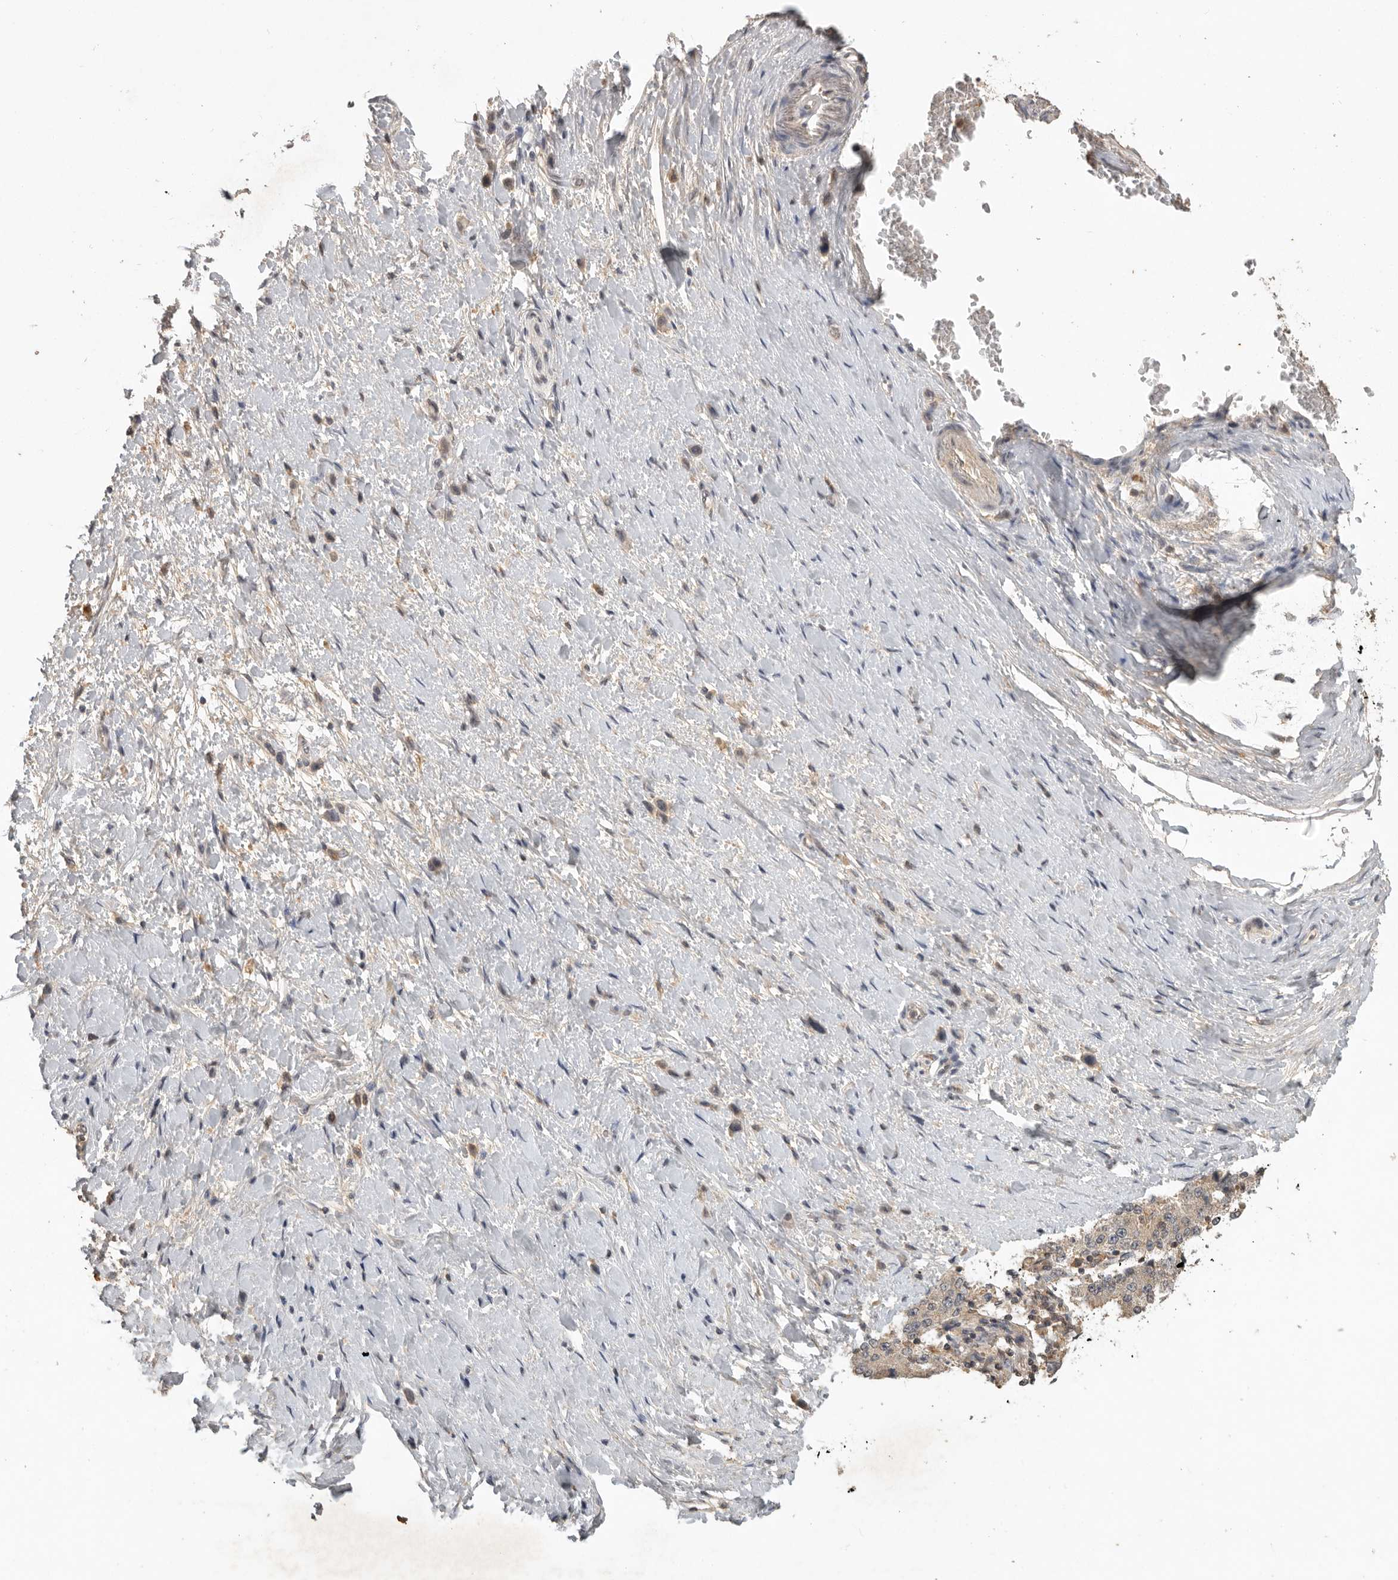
{"staining": {"intensity": "negative", "quantity": "none", "location": "none"}, "tissue": "stomach cancer", "cell_type": "Tumor cells", "image_type": "cancer", "snomed": [{"axis": "morphology", "description": "Adenocarcinoma, NOS"}, {"axis": "topography", "description": "Stomach"}], "caption": "High power microscopy micrograph of an immunohistochemistry (IHC) histopathology image of adenocarcinoma (stomach), revealing no significant staining in tumor cells.", "gene": "ADAMTS4", "patient": {"sex": "female", "age": 65}}